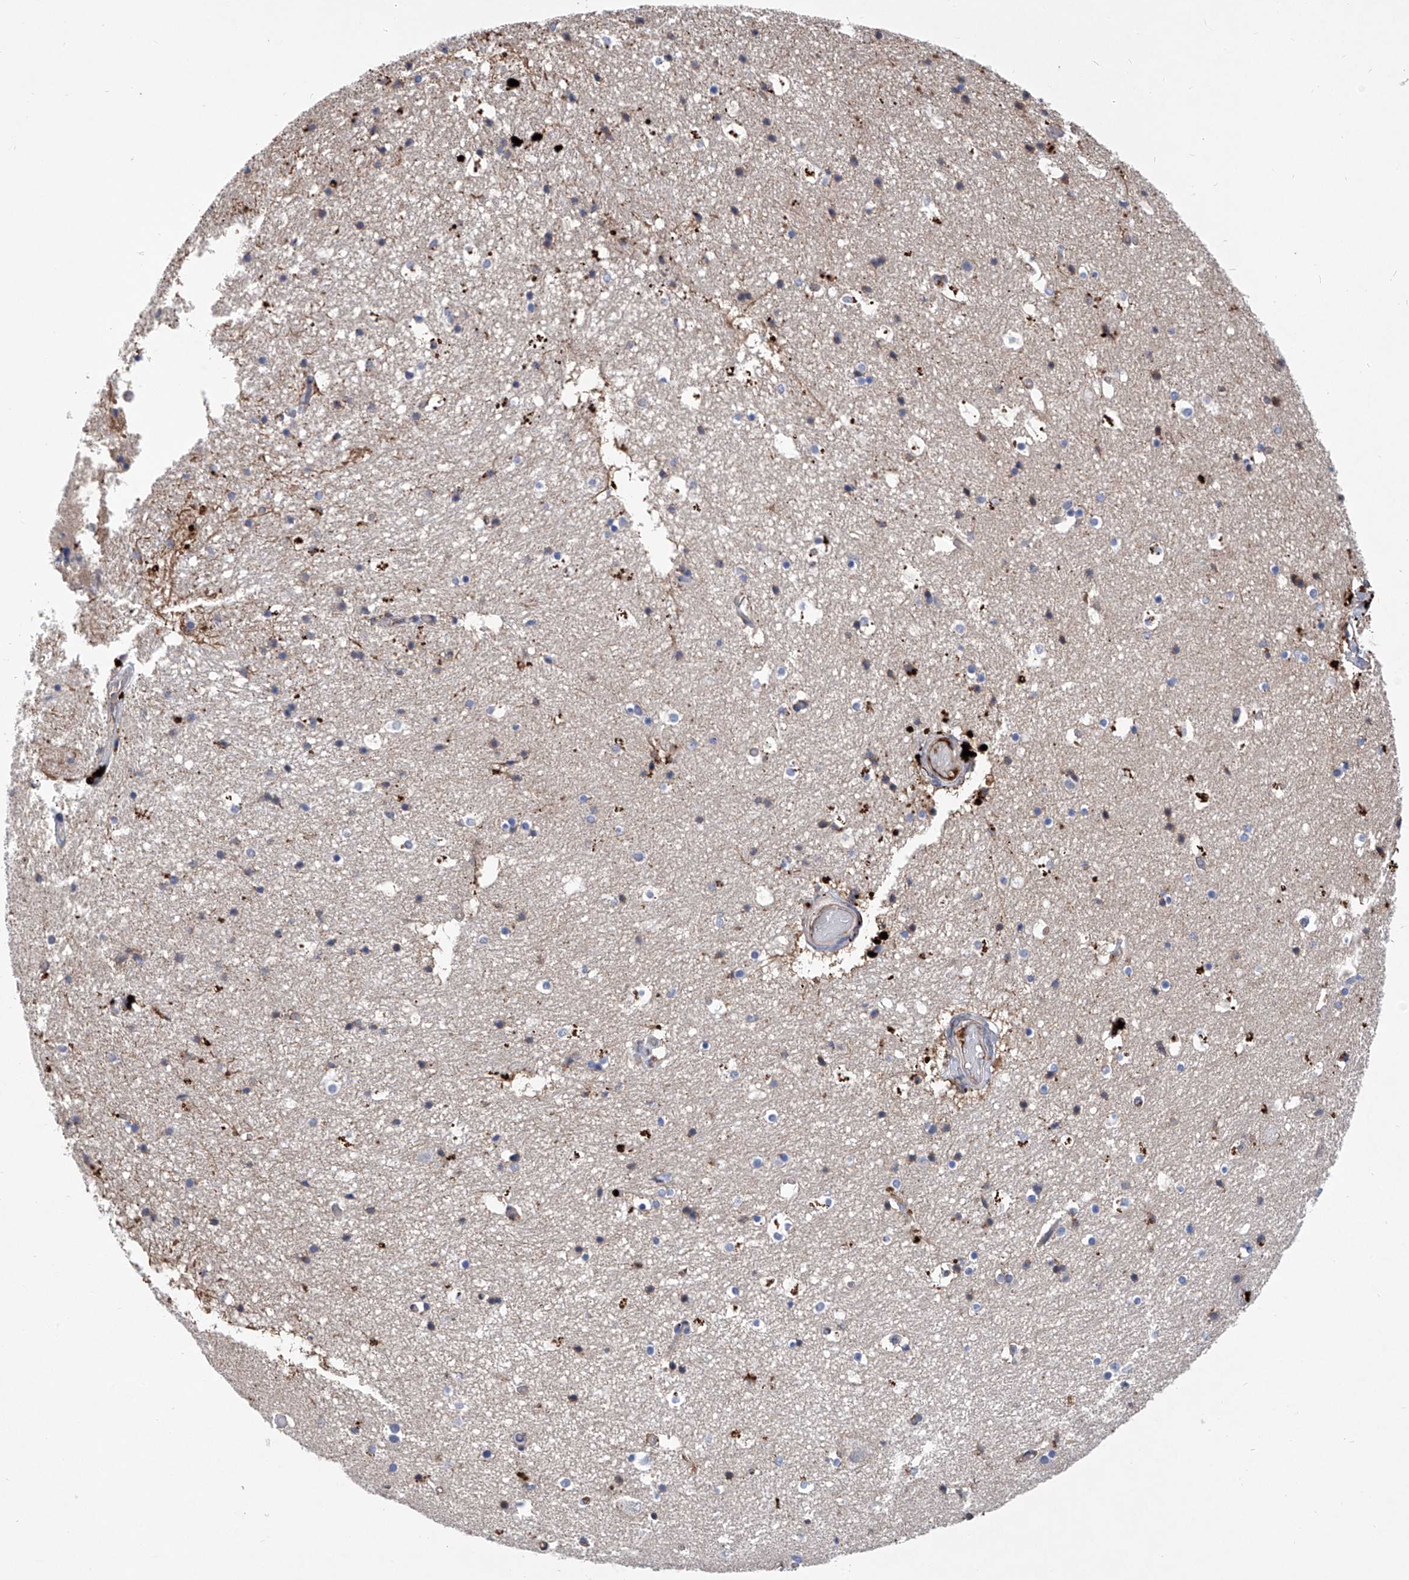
{"staining": {"intensity": "negative", "quantity": "none", "location": "none"}, "tissue": "hippocampus", "cell_type": "Glial cells", "image_type": "normal", "snomed": [{"axis": "morphology", "description": "Normal tissue, NOS"}, {"axis": "topography", "description": "Hippocampus"}], "caption": "This histopathology image is of benign hippocampus stained with immunohistochemistry (IHC) to label a protein in brown with the nuclei are counter-stained blue. There is no staining in glial cells. (Stains: DAB immunohistochemistry (IHC) with hematoxylin counter stain, Microscopy: brightfield microscopy at high magnification).", "gene": "ASCC3", "patient": {"sex": "female", "age": 52}}